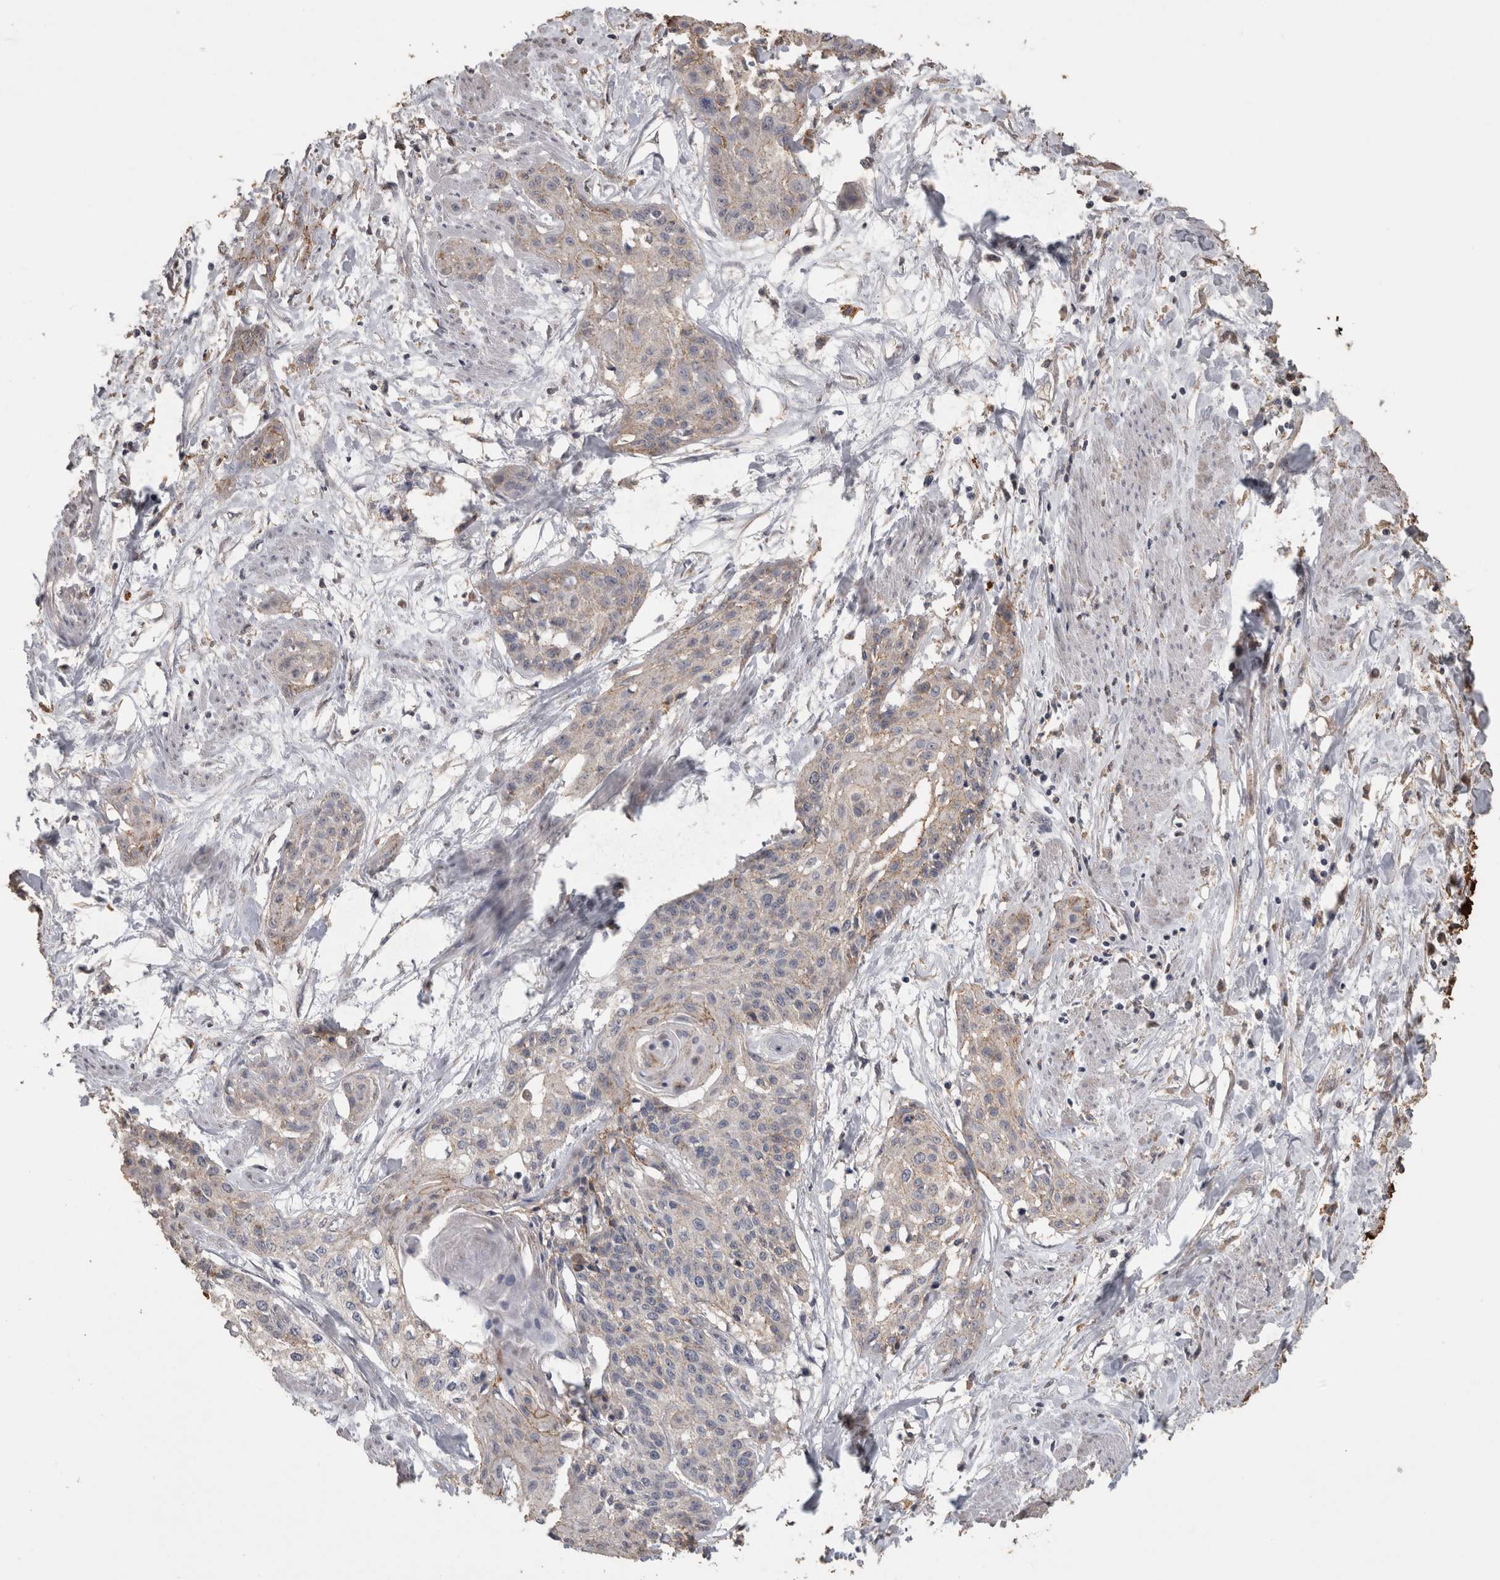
{"staining": {"intensity": "weak", "quantity": "25%-75%", "location": "cytoplasmic/membranous"}, "tissue": "cervical cancer", "cell_type": "Tumor cells", "image_type": "cancer", "snomed": [{"axis": "morphology", "description": "Squamous cell carcinoma, NOS"}, {"axis": "topography", "description": "Cervix"}], "caption": "Immunohistochemistry (IHC) image of squamous cell carcinoma (cervical) stained for a protein (brown), which displays low levels of weak cytoplasmic/membranous expression in approximately 25%-75% of tumor cells.", "gene": "CNTFR", "patient": {"sex": "female", "age": 57}}